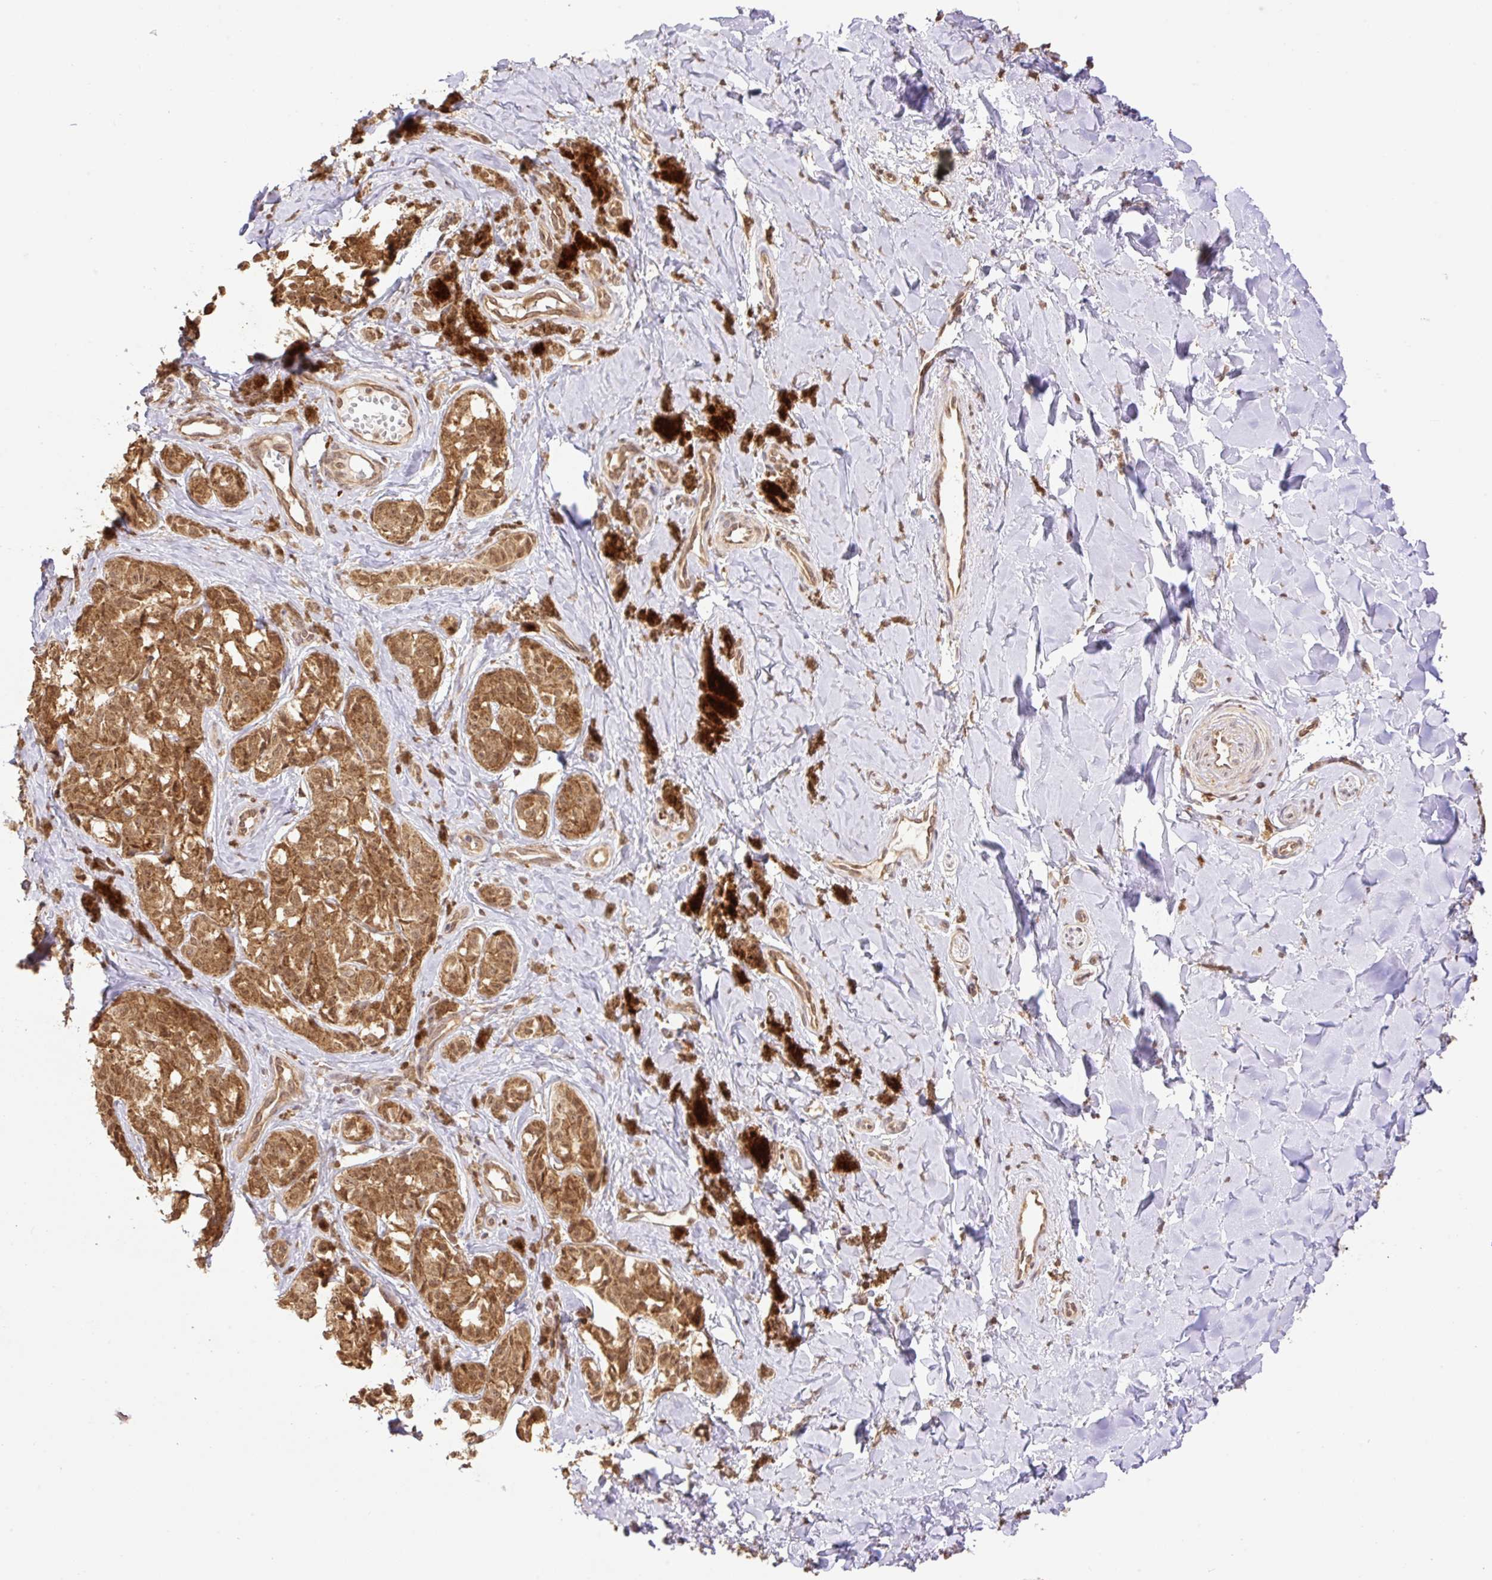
{"staining": {"intensity": "moderate", "quantity": ">75%", "location": "cytoplasmic/membranous,nuclear"}, "tissue": "melanoma", "cell_type": "Tumor cells", "image_type": "cancer", "snomed": [{"axis": "morphology", "description": "Malignant melanoma, NOS"}, {"axis": "topography", "description": "Skin"}], "caption": "Immunohistochemistry (IHC) image of neoplastic tissue: melanoma stained using immunohistochemistry (IHC) demonstrates medium levels of moderate protein expression localized specifically in the cytoplasmic/membranous and nuclear of tumor cells, appearing as a cytoplasmic/membranous and nuclear brown color.", "gene": "VPS25", "patient": {"sex": "female", "age": 65}}